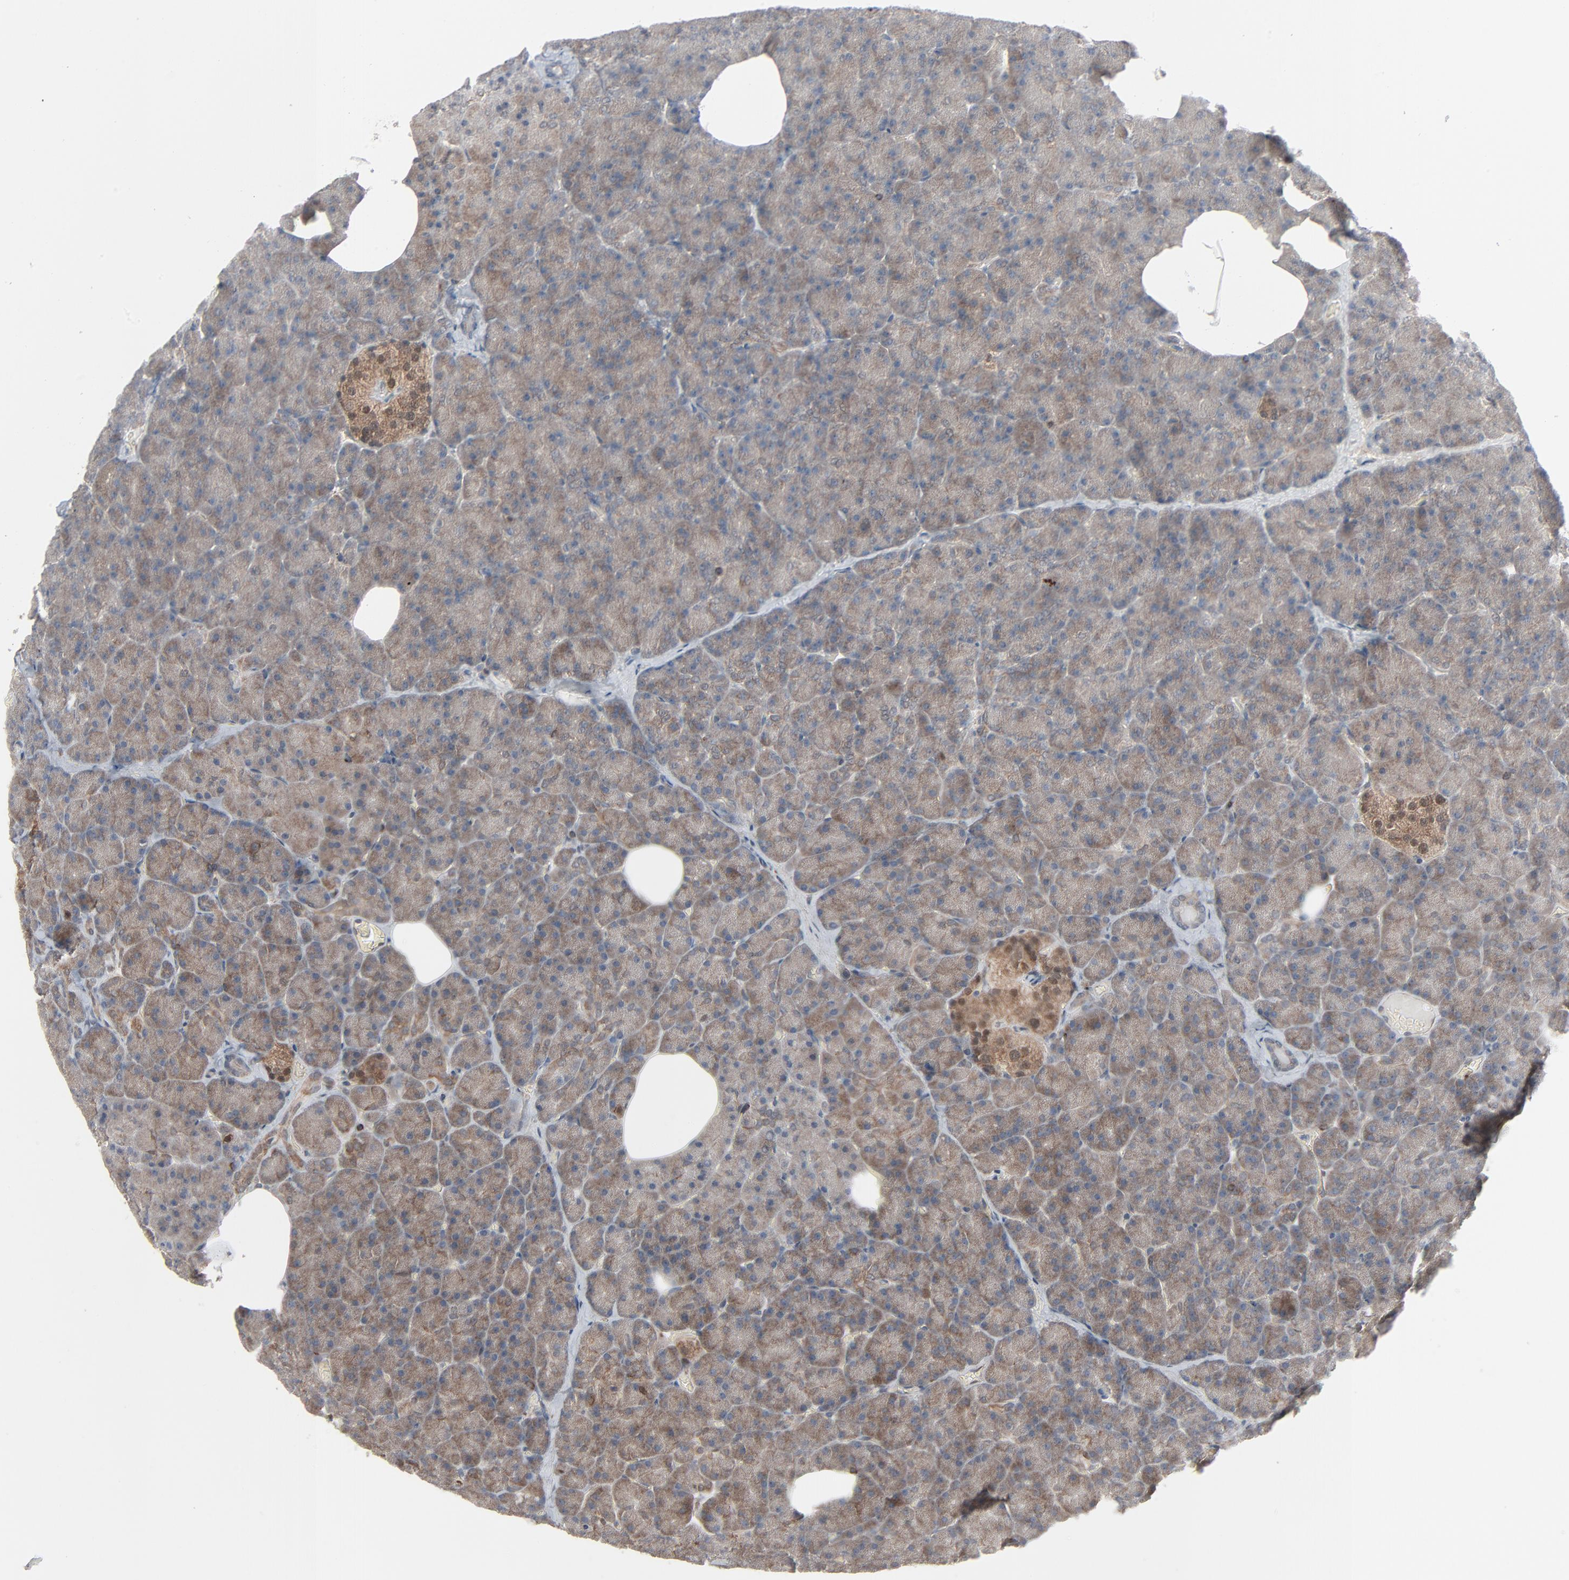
{"staining": {"intensity": "weak", "quantity": ">75%", "location": "cytoplasmic/membranous"}, "tissue": "pancreas", "cell_type": "Exocrine glandular cells", "image_type": "normal", "snomed": [{"axis": "morphology", "description": "Normal tissue, NOS"}, {"axis": "topography", "description": "Pancreas"}], "caption": "A low amount of weak cytoplasmic/membranous expression is seen in about >75% of exocrine glandular cells in normal pancreas.", "gene": "OPTN", "patient": {"sex": "female", "age": 35}}